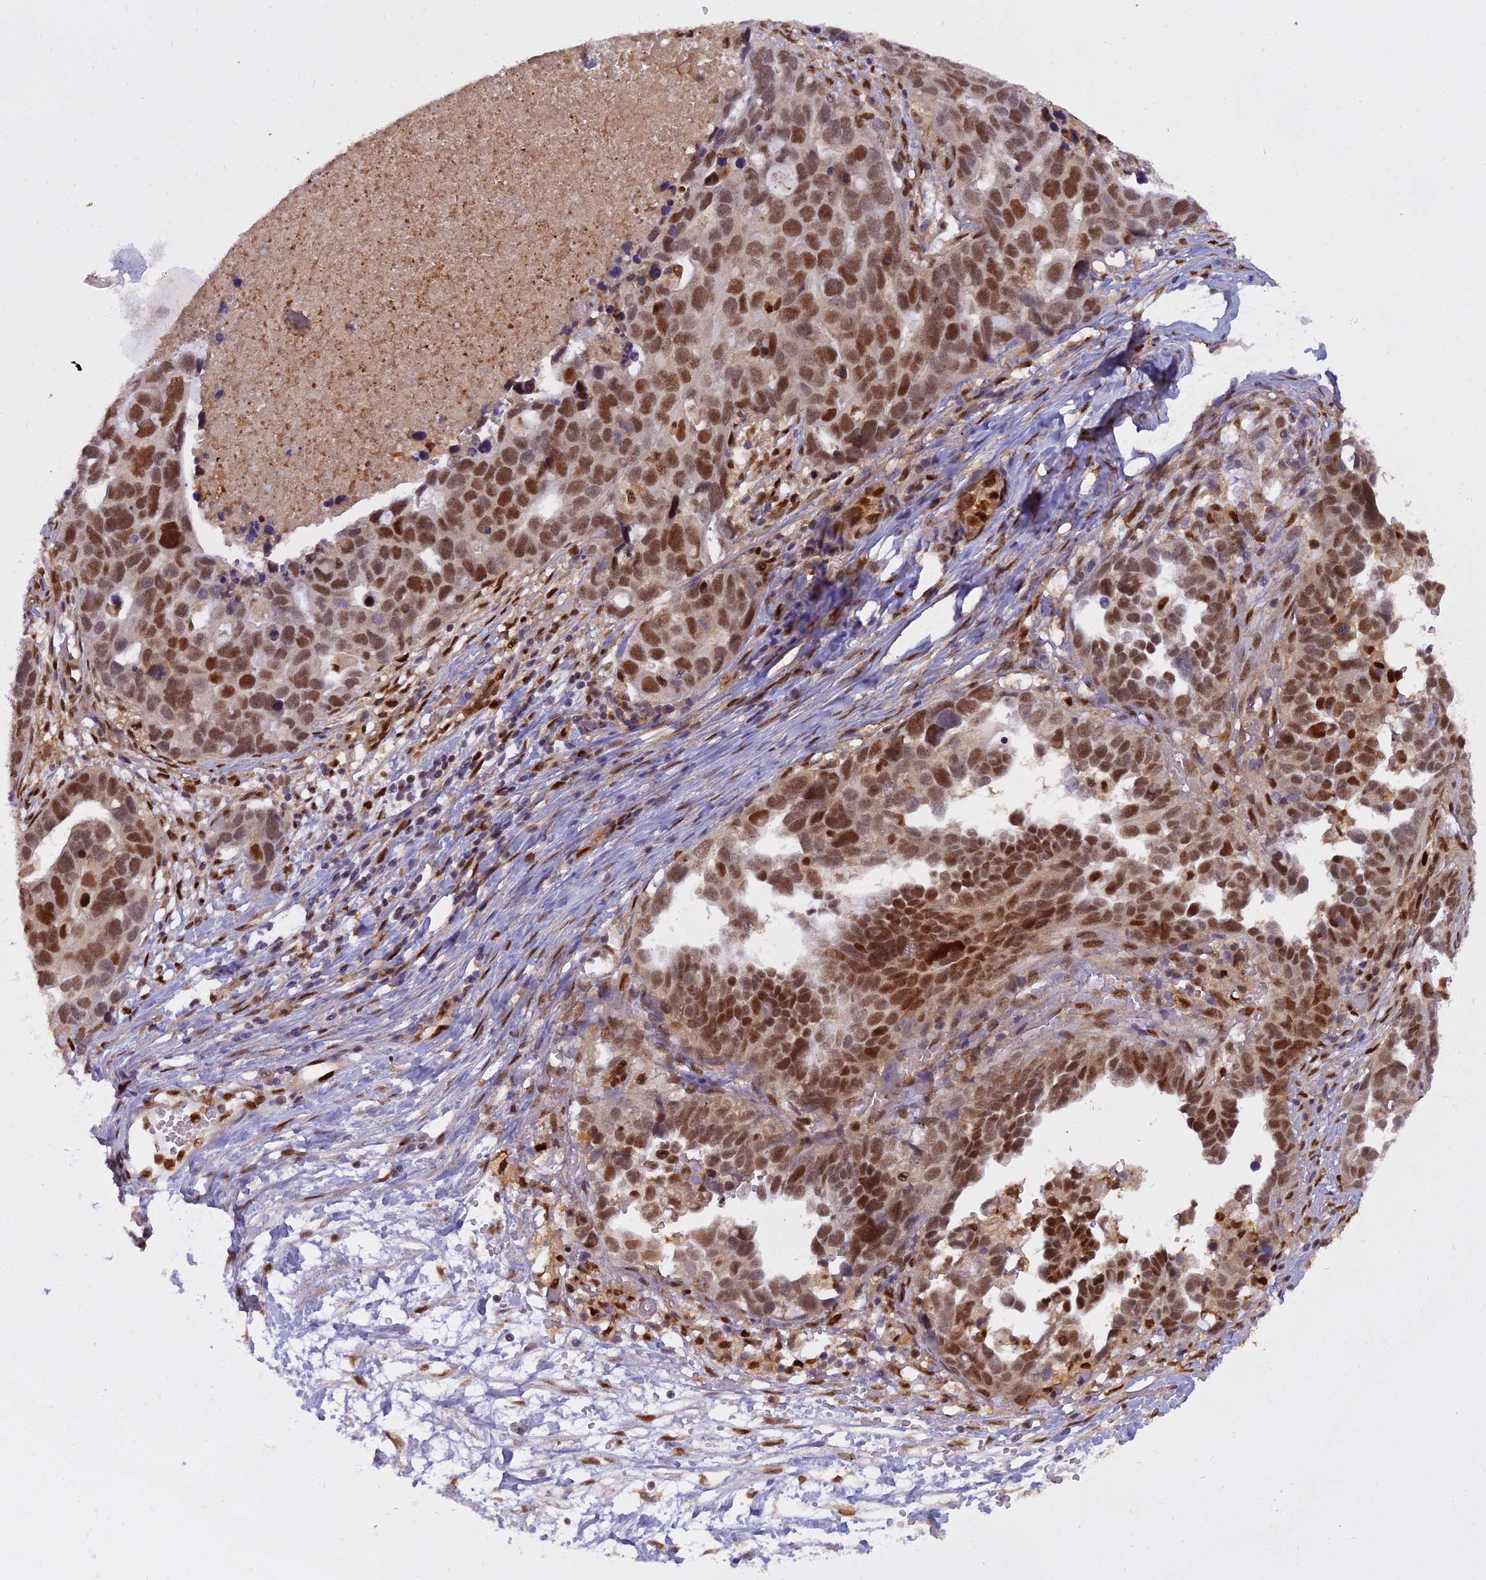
{"staining": {"intensity": "moderate", "quantity": ">75%", "location": "nuclear"}, "tissue": "ovarian cancer", "cell_type": "Tumor cells", "image_type": "cancer", "snomed": [{"axis": "morphology", "description": "Cystadenocarcinoma, serous, NOS"}, {"axis": "topography", "description": "Ovary"}], "caption": "Human serous cystadenocarcinoma (ovarian) stained with a protein marker exhibits moderate staining in tumor cells.", "gene": "NPEPL1", "patient": {"sex": "female", "age": 54}}